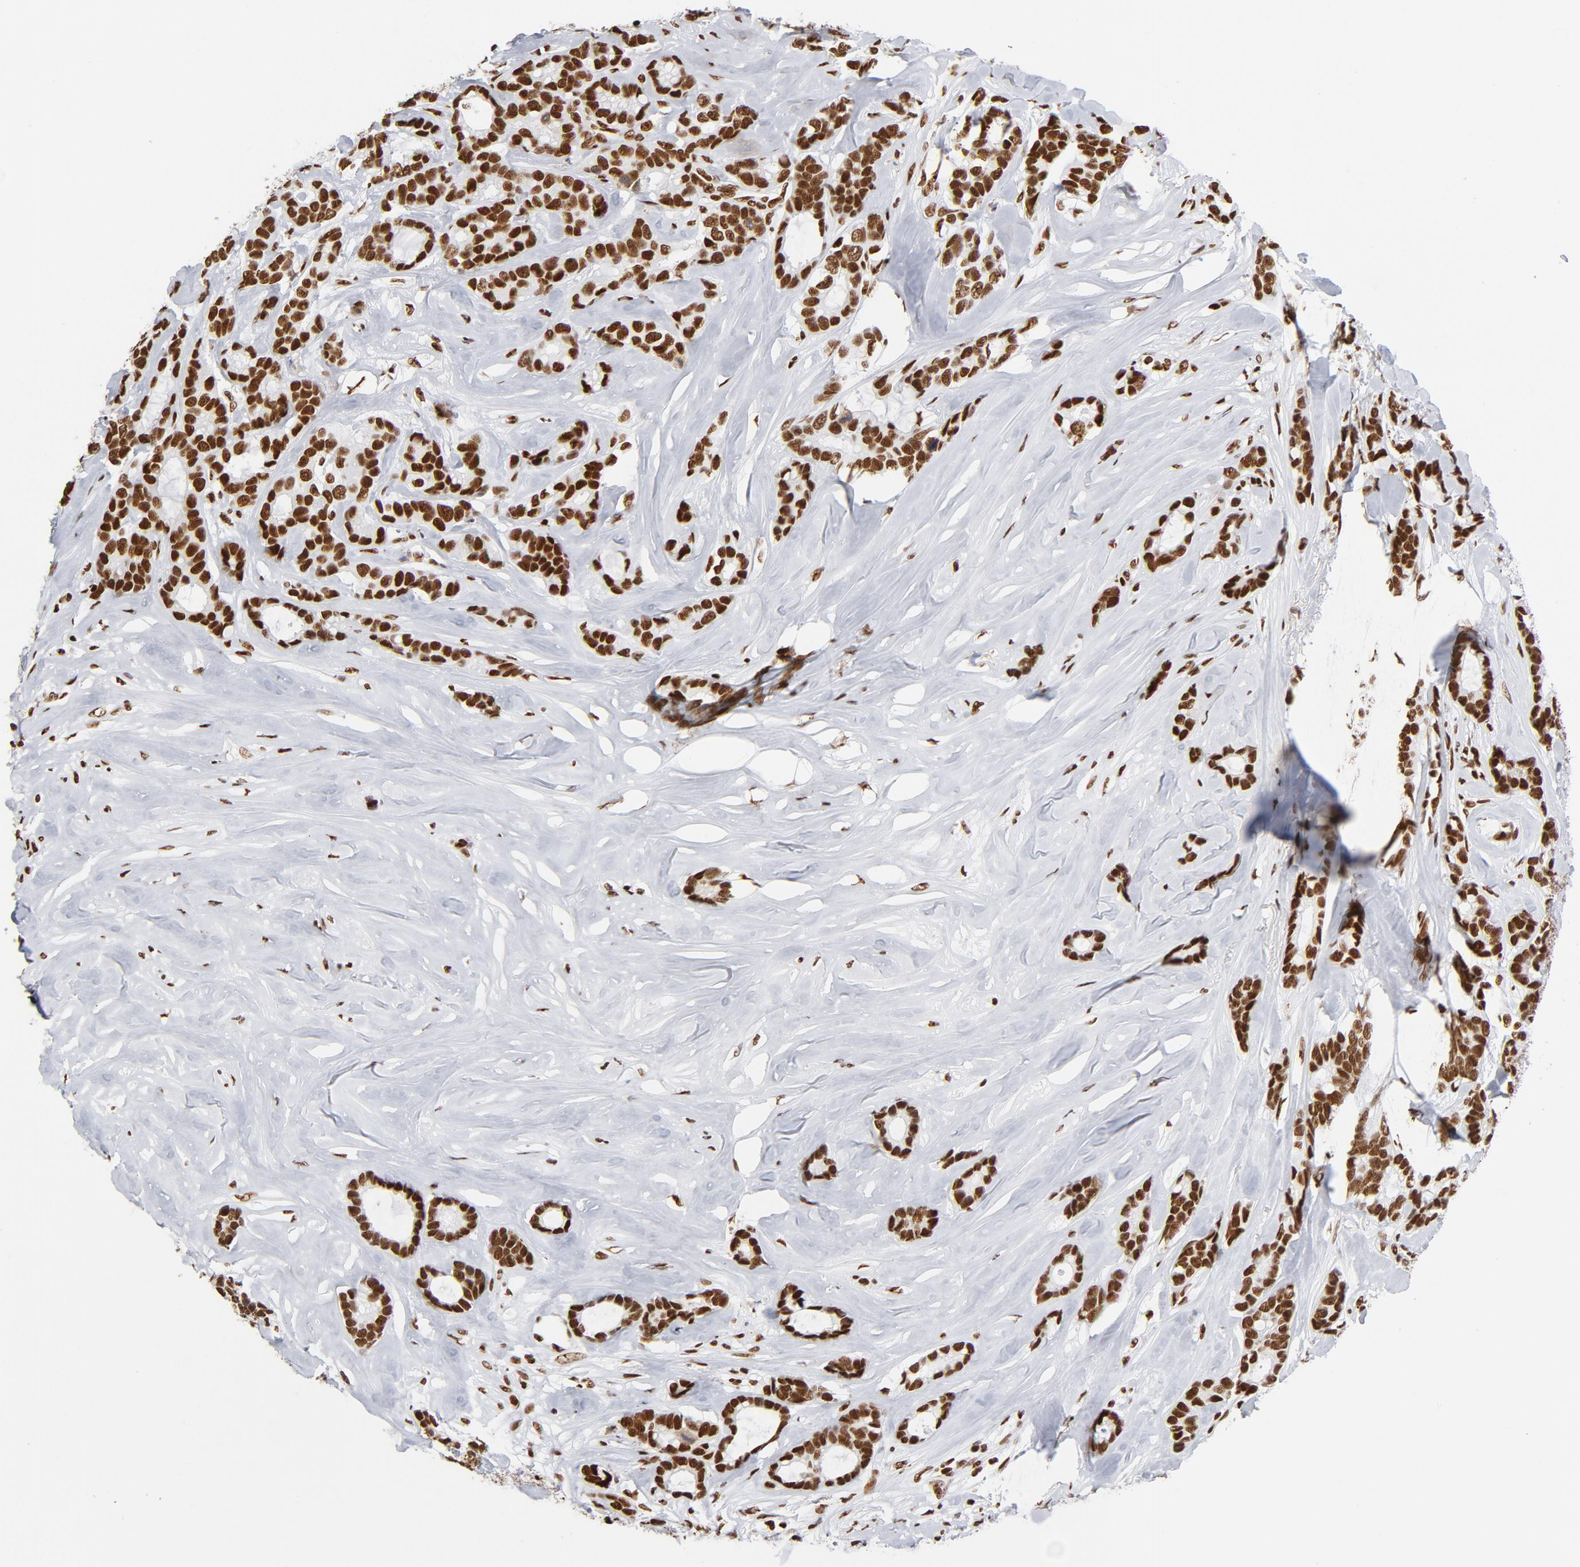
{"staining": {"intensity": "strong", "quantity": ">75%", "location": "nuclear"}, "tissue": "breast cancer", "cell_type": "Tumor cells", "image_type": "cancer", "snomed": [{"axis": "morphology", "description": "Duct carcinoma"}, {"axis": "topography", "description": "Breast"}], "caption": "Immunohistochemical staining of human breast infiltrating ductal carcinoma reveals high levels of strong nuclear expression in approximately >75% of tumor cells.", "gene": "XRCC5", "patient": {"sex": "female", "age": 87}}